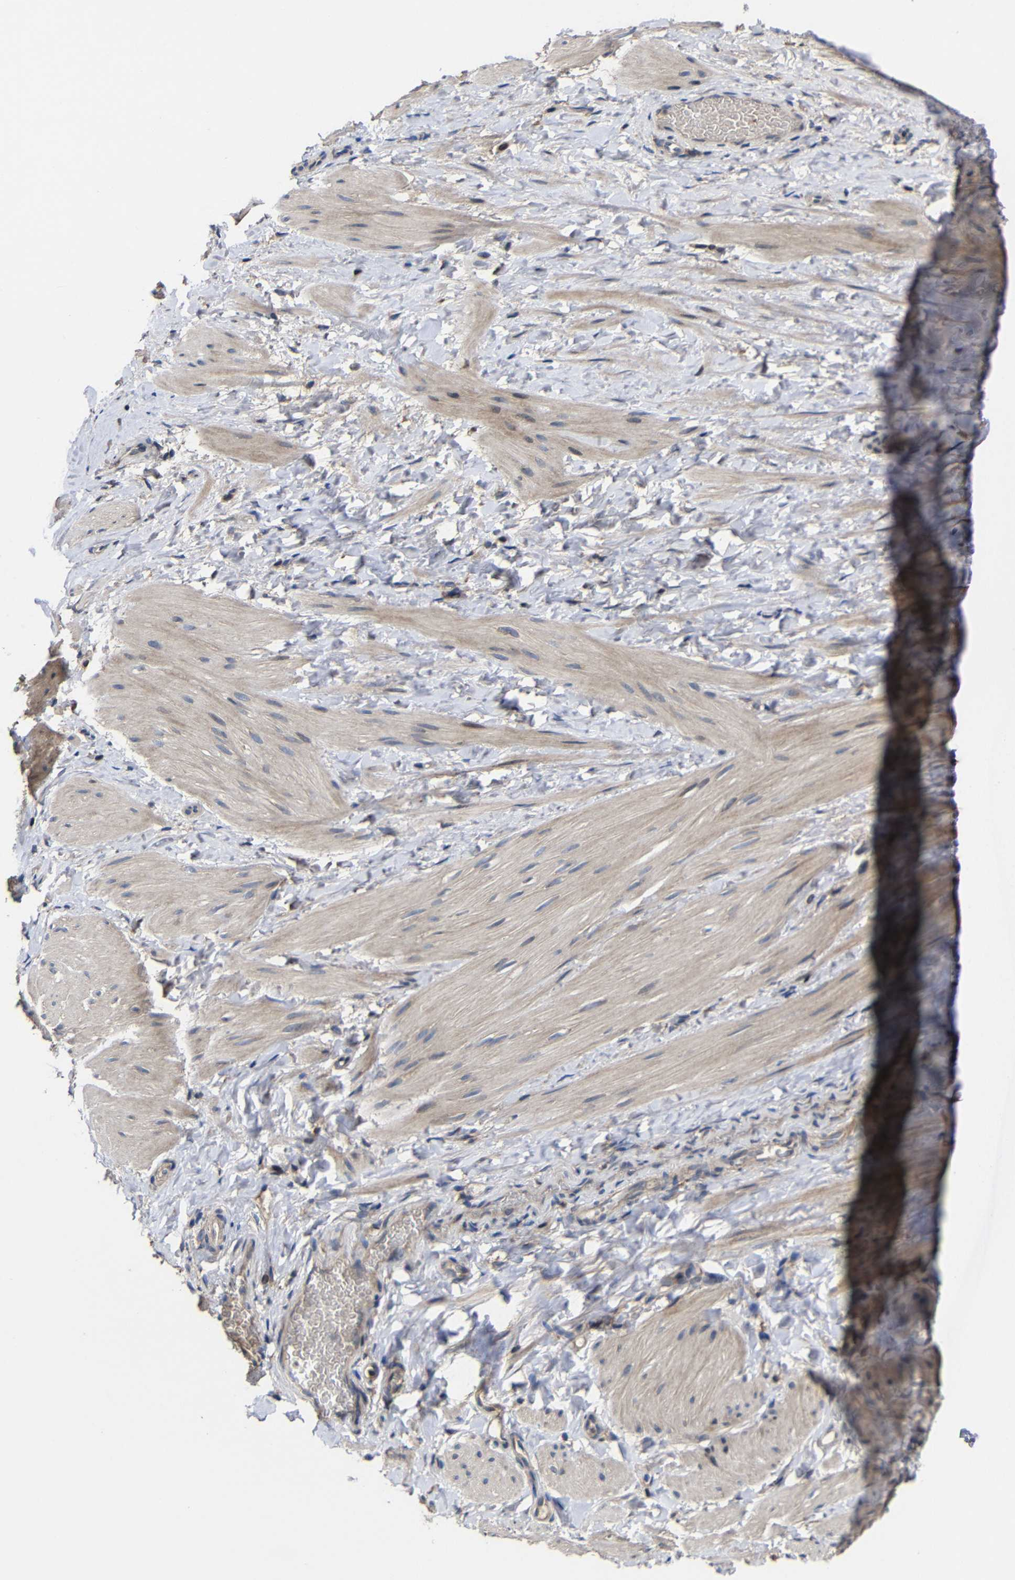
{"staining": {"intensity": "weak", "quantity": "25%-75%", "location": "cytoplasmic/membranous"}, "tissue": "smooth muscle", "cell_type": "Smooth muscle cells", "image_type": "normal", "snomed": [{"axis": "morphology", "description": "Normal tissue, NOS"}, {"axis": "topography", "description": "Smooth muscle"}], "caption": "This is a micrograph of immunohistochemistry staining of normal smooth muscle, which shows weak staining in the cytoplasmic/membranous of smooth muscle cells.", "gene": "LPAR5", "patient": {"sex": "male", "age": 16}}